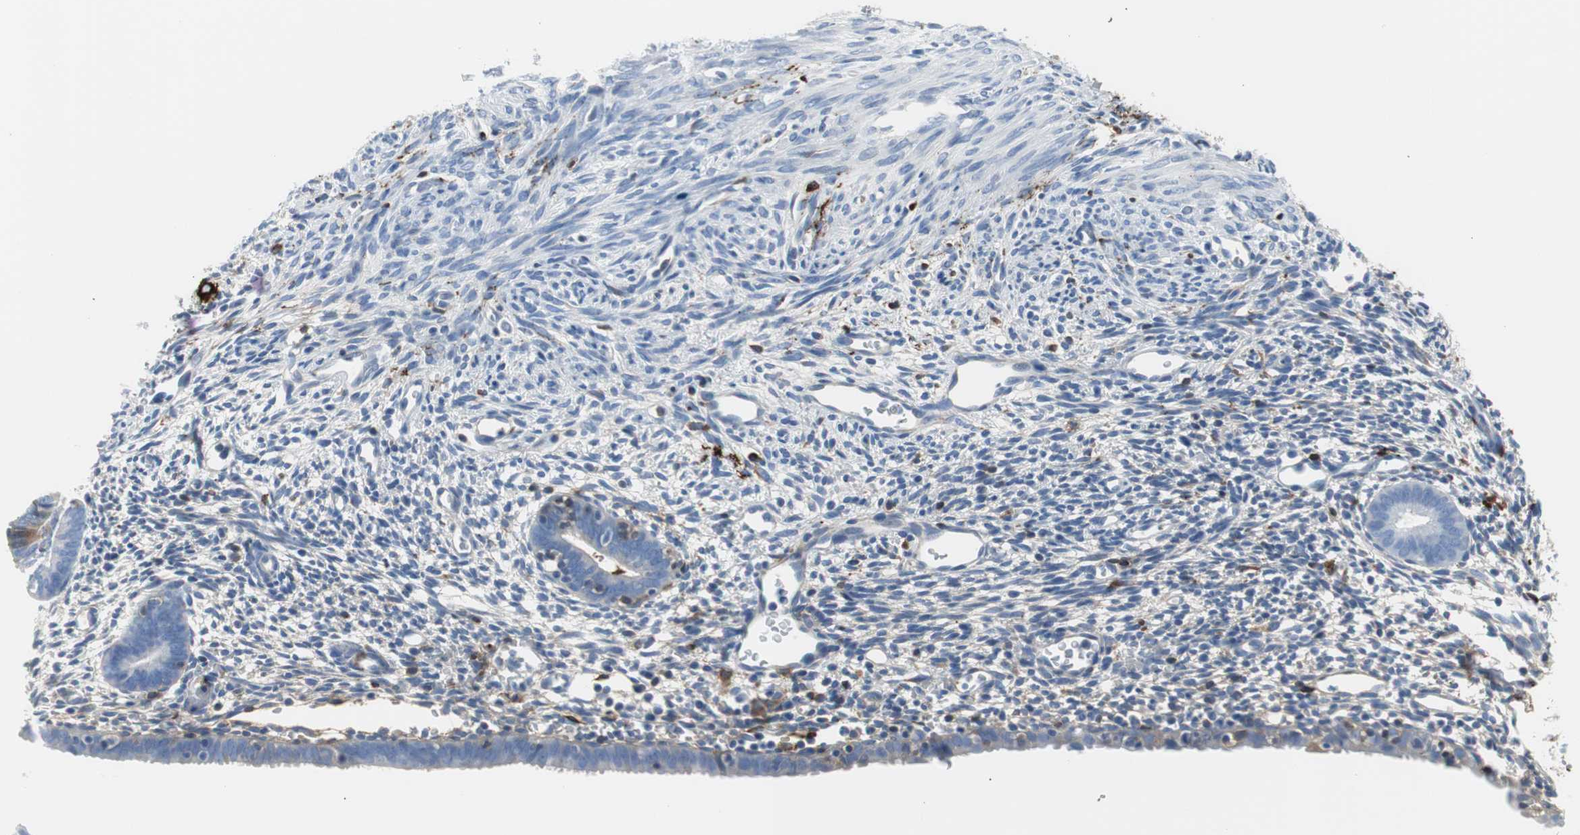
{"staining": {"intensity": "moderate", "quantity": "<25%", "location": "cytoplasmic/membranous,nuclear"}, "tissue": "endometrium", "cell_type": "Cells in endometrial stroma", "image_type": "normal", "snomed": [{"axis": "morphology", "description": "Normal tissue, NOS"}, {"axis": "morphology", "description": "Atrophy, NOS"}, {"axis": "topography", "description": "Uterus"}, {"axis": "topography", "description": "Endometrium"}], "caption": "Protein analysis of benign endometrium shows moderate cytoplasmic/membranous,nuclear expression in approximately <25% of cells in endometrial stroma.", "gene": "APCS", "patient": {"sex": "female", "age": 68}}